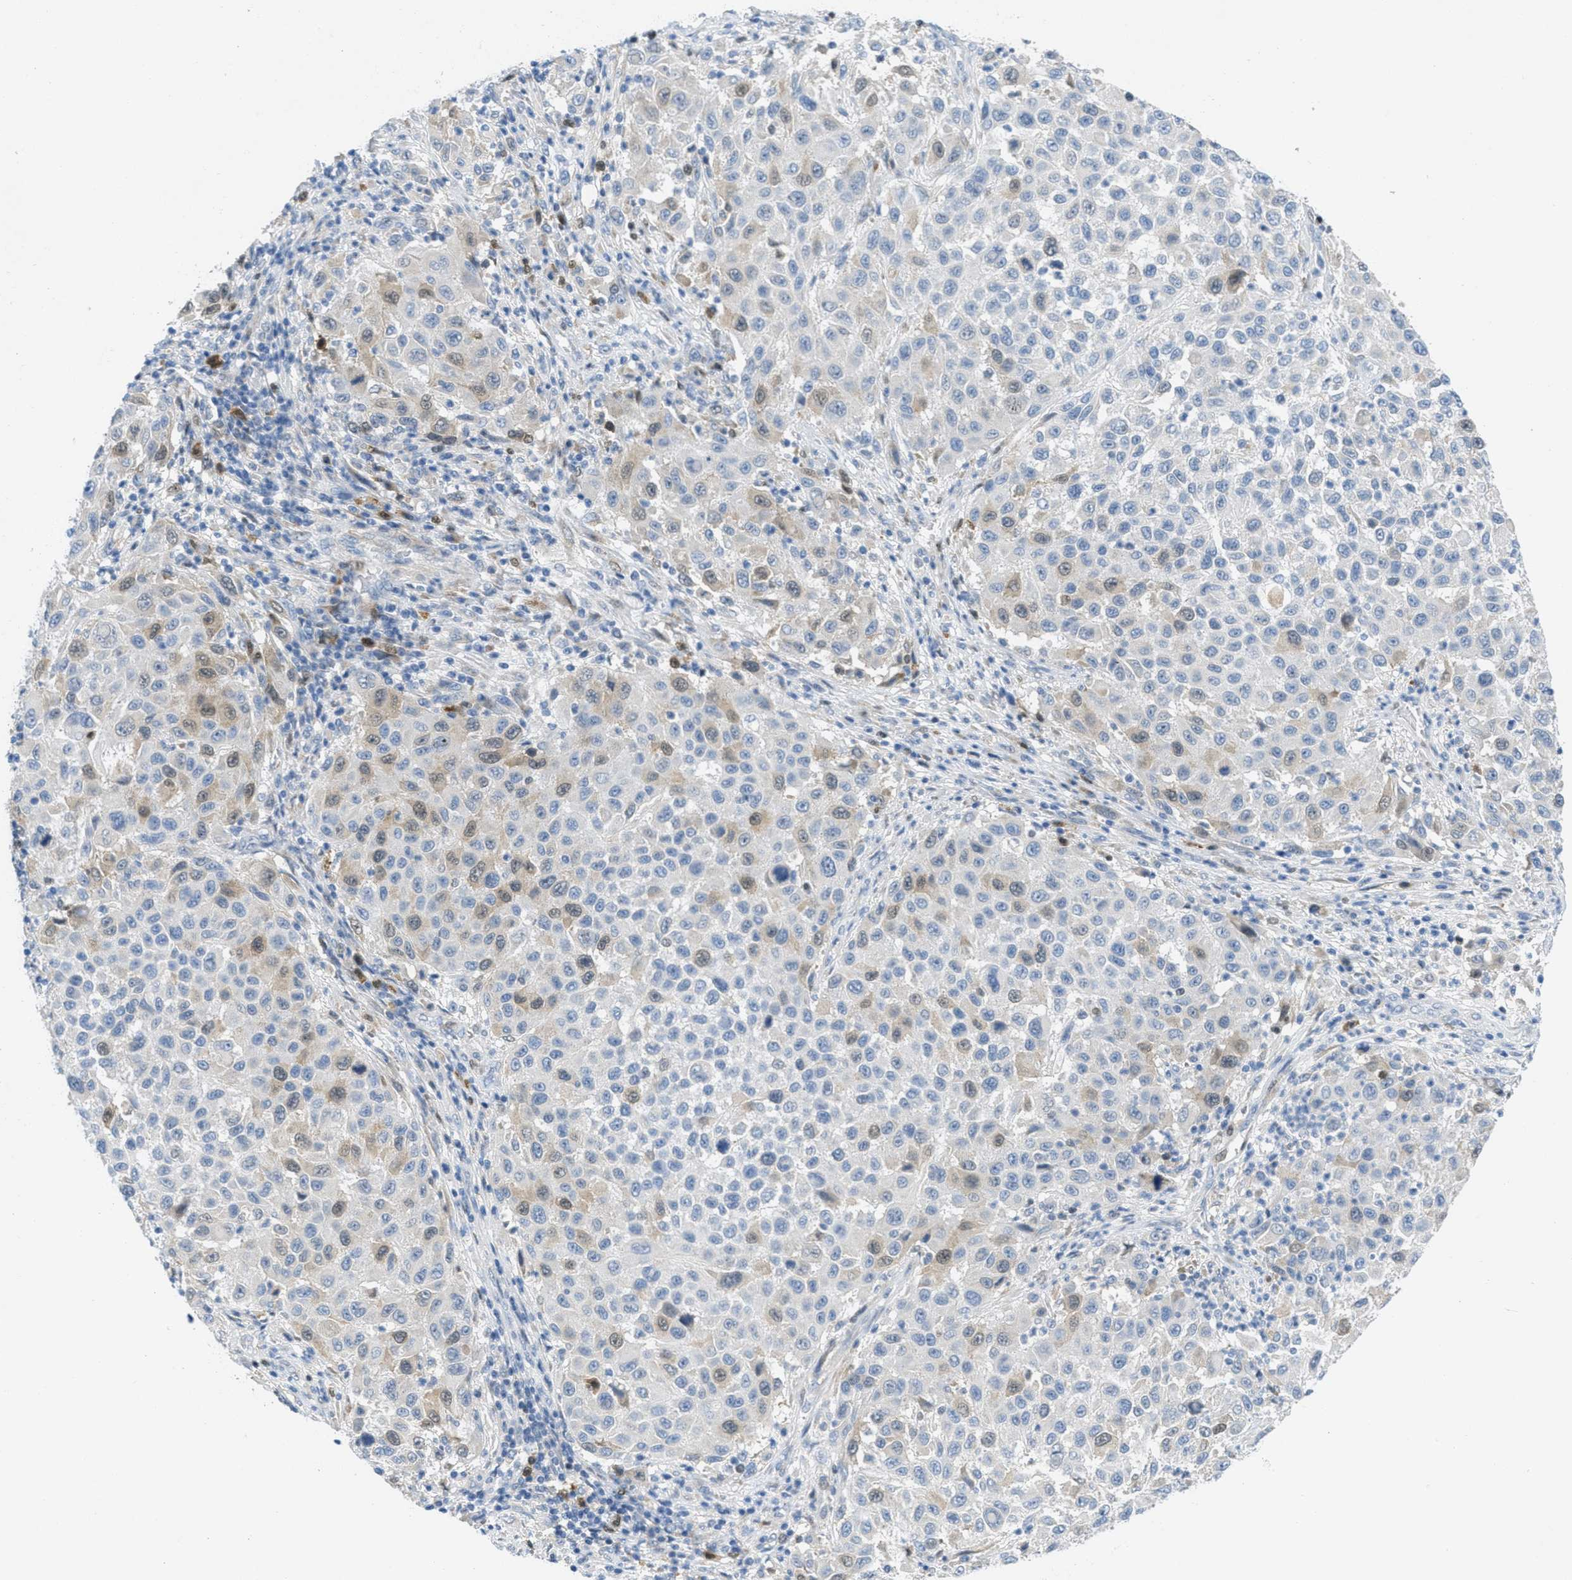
{"staining": {"intensity": "weak", "quantity": "<25%", "location": "cytoplasmic/membranous,nuclear"}, "tissue": "melanoma", "cell_type": "Tumor cells", "image_type": "cancer", "snomed": [{"axis": "morphology", "description": "Malignant melanoma, Metastatic site"}, {"axis": "topography", "description": "Lymph node"}], "caption": "Protein analysis of melanoma reveals no significant expression in tumor cells.", "gene": "ORC6", "patient": {"sex": "male", "age": 61}}